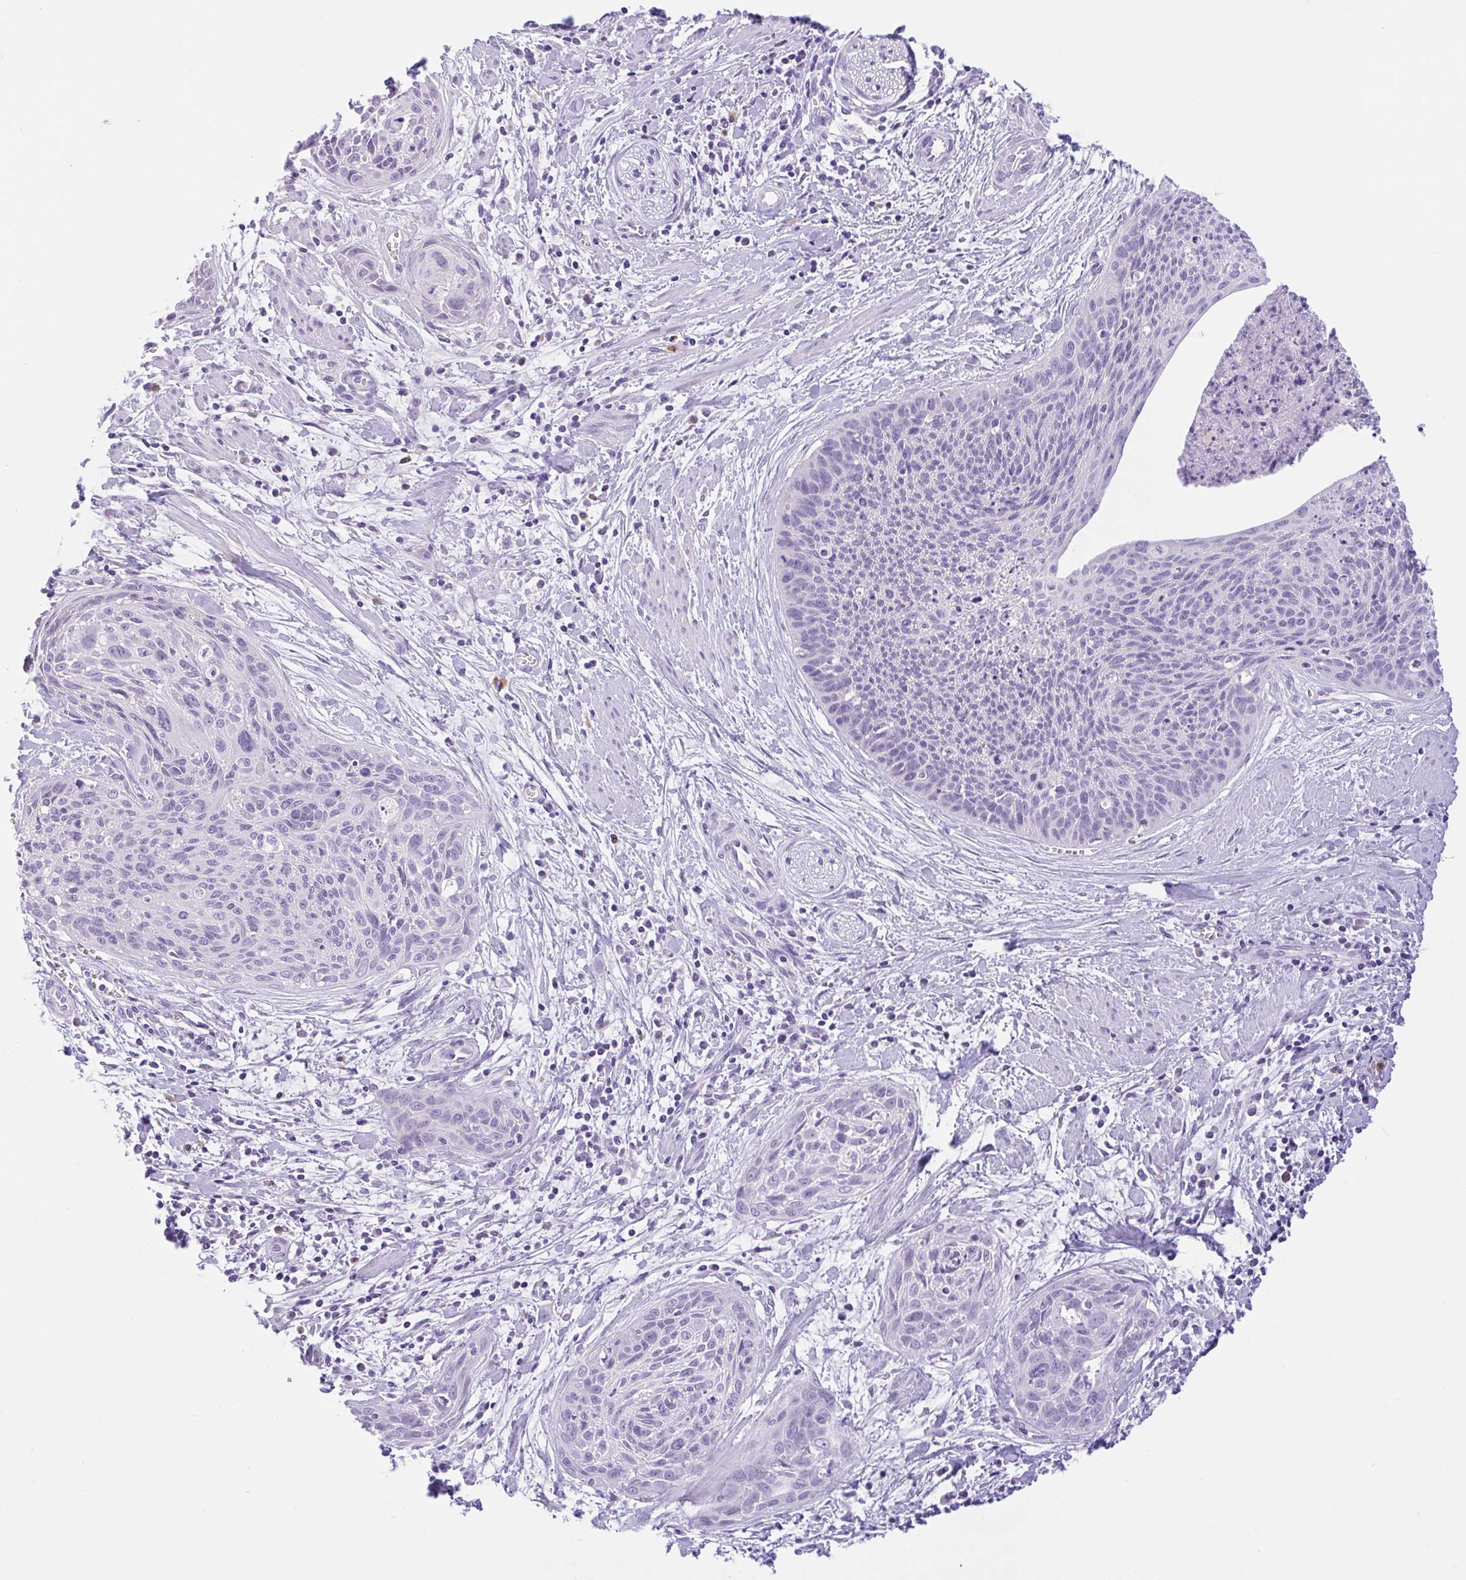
{"staining": {"intensity": "negative", "quantity": "none", "location": "none"}, "tissue": "cervical cancer", "cell_type": "Tumor cells", "image_type": "cancer", "snomed": [{"axis": "morphology", "description": "Squamous cell carcinoma, NOS"}, {"axis": "topography", "description": "Cervix"}], "caption": "This is a photomicrograph of IHC staining of cervical cancer (squamous cell carcinoma), which shows no positivity in tumor cells. (DAB immunohistochemistry (IHC) with hematoxylin counter stain).", "gene": "NCF1", "patient": {"sex": "female", "age": 55}}